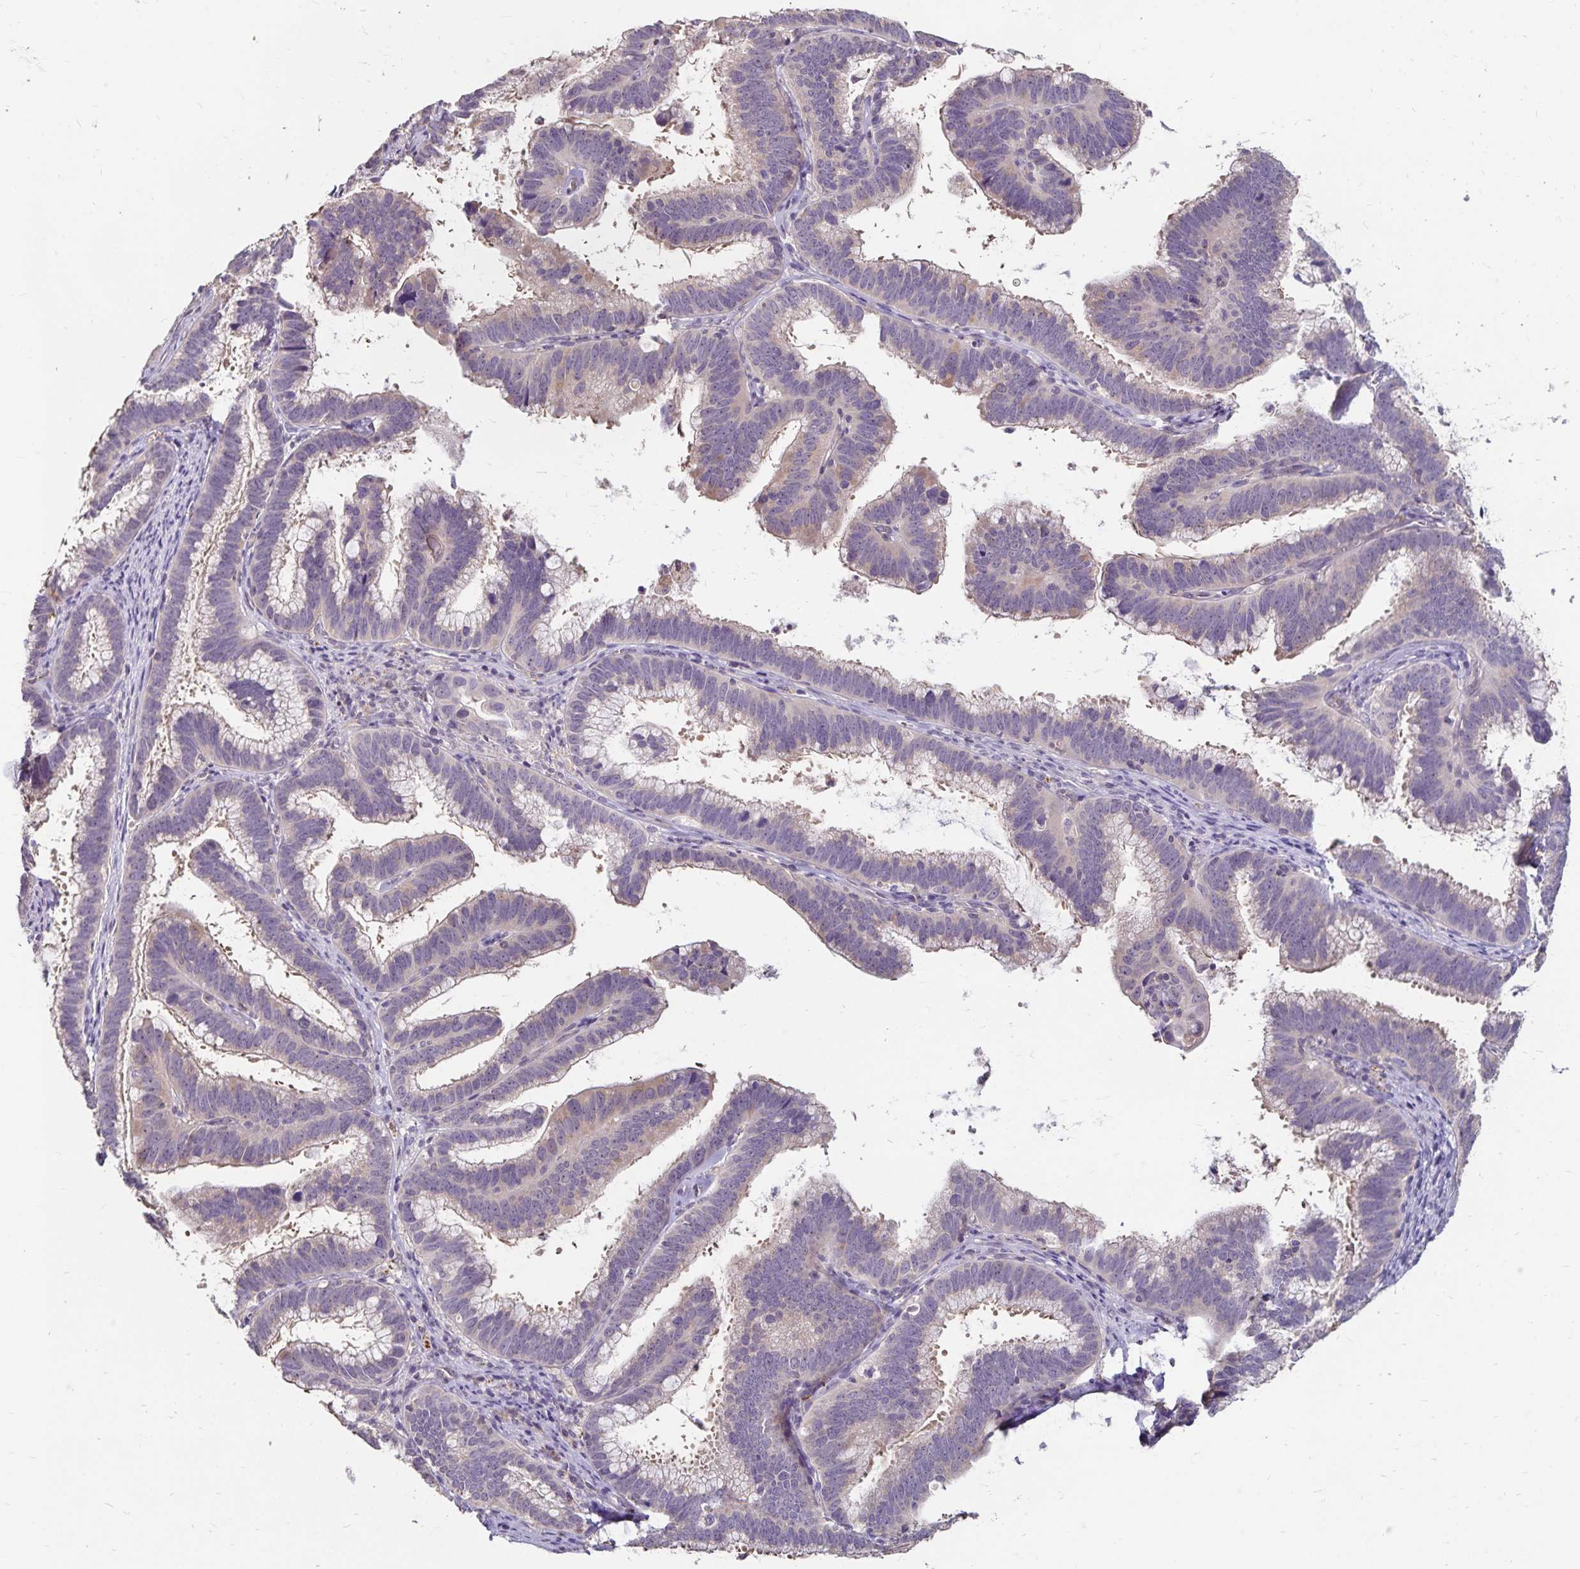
{"staining": {"intensity": "weak", "quantity": "<25%", "location": "cytoplasmic/membranous"}, "tissue": "cervical cancer", "cell_type": "Tumor cells", "image_type": "cancer", "snomed": [{"axis": "morphology", "description": "Adenocarcinoma, NOS"}, {"axis": "topography", "description": "Cervix"}], "caption": "Protein analysis of cervical cancer (adenocarcinoma) demonstrates no significant staining in tumor cells.", "gene": "EMC10", "patient": {"sex": "female", "age": 61}}